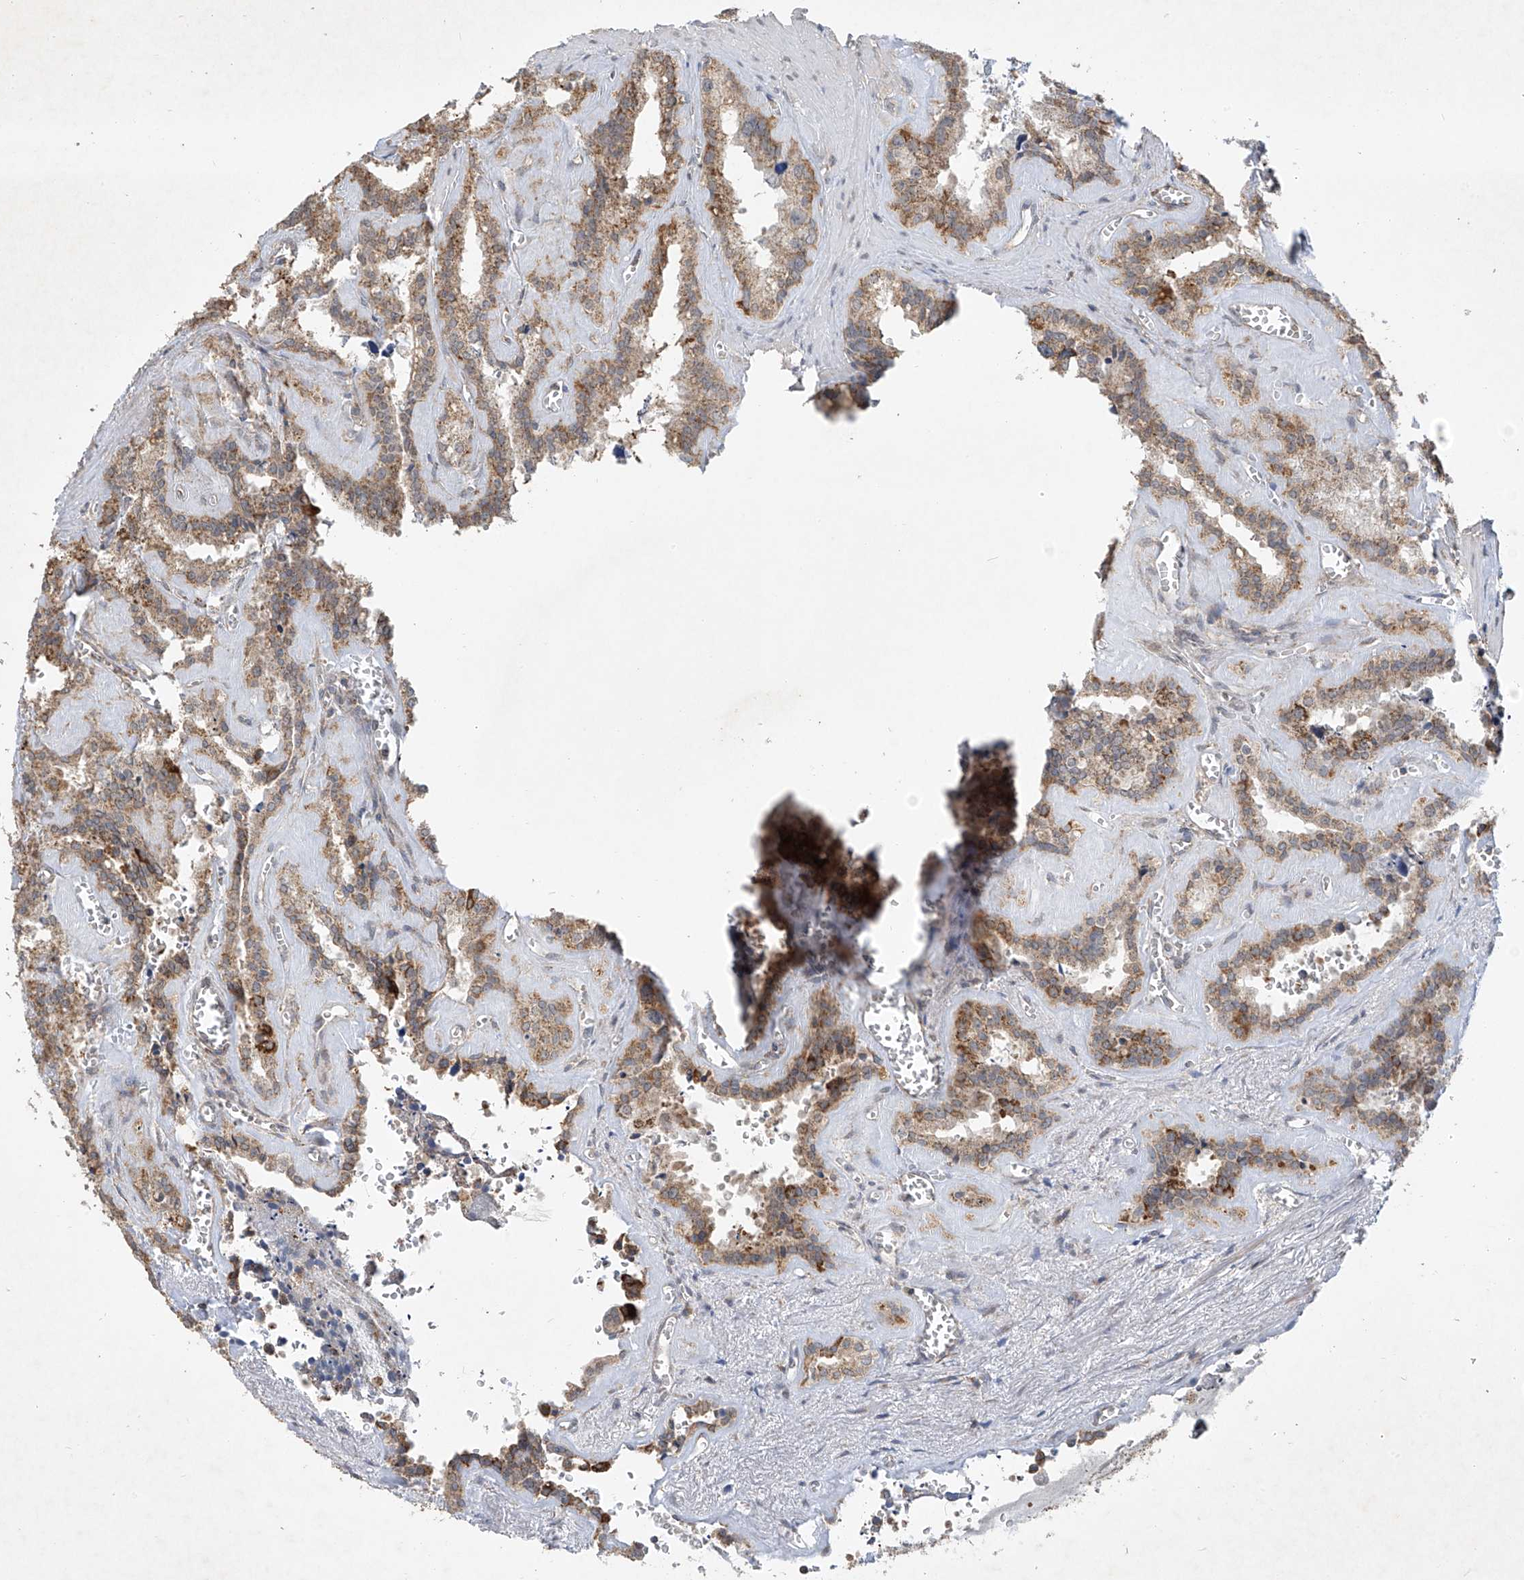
{"staining": {"intensity": "moderate", "quantity": ">75%", "location": "cytoplasmic/membranous"}, "tissue": "seminal vesicle", "cell_type": "Glandular cells", "image_type": "normal", "snomed": [{"axis": "morphology", "description": "Normal tissue, NOS"}, {"axis": "topography", "description": "Prostate"}, {"axis": "topography", "description": "Seminal veicle"}], "caption": "Glandular cells show moderate cytoplasmic/membranous positivity in about >75% of cells in benign seminal vesicle.", "gene": "UQCC1", "patient": {"sex": "male", "age": 59}}